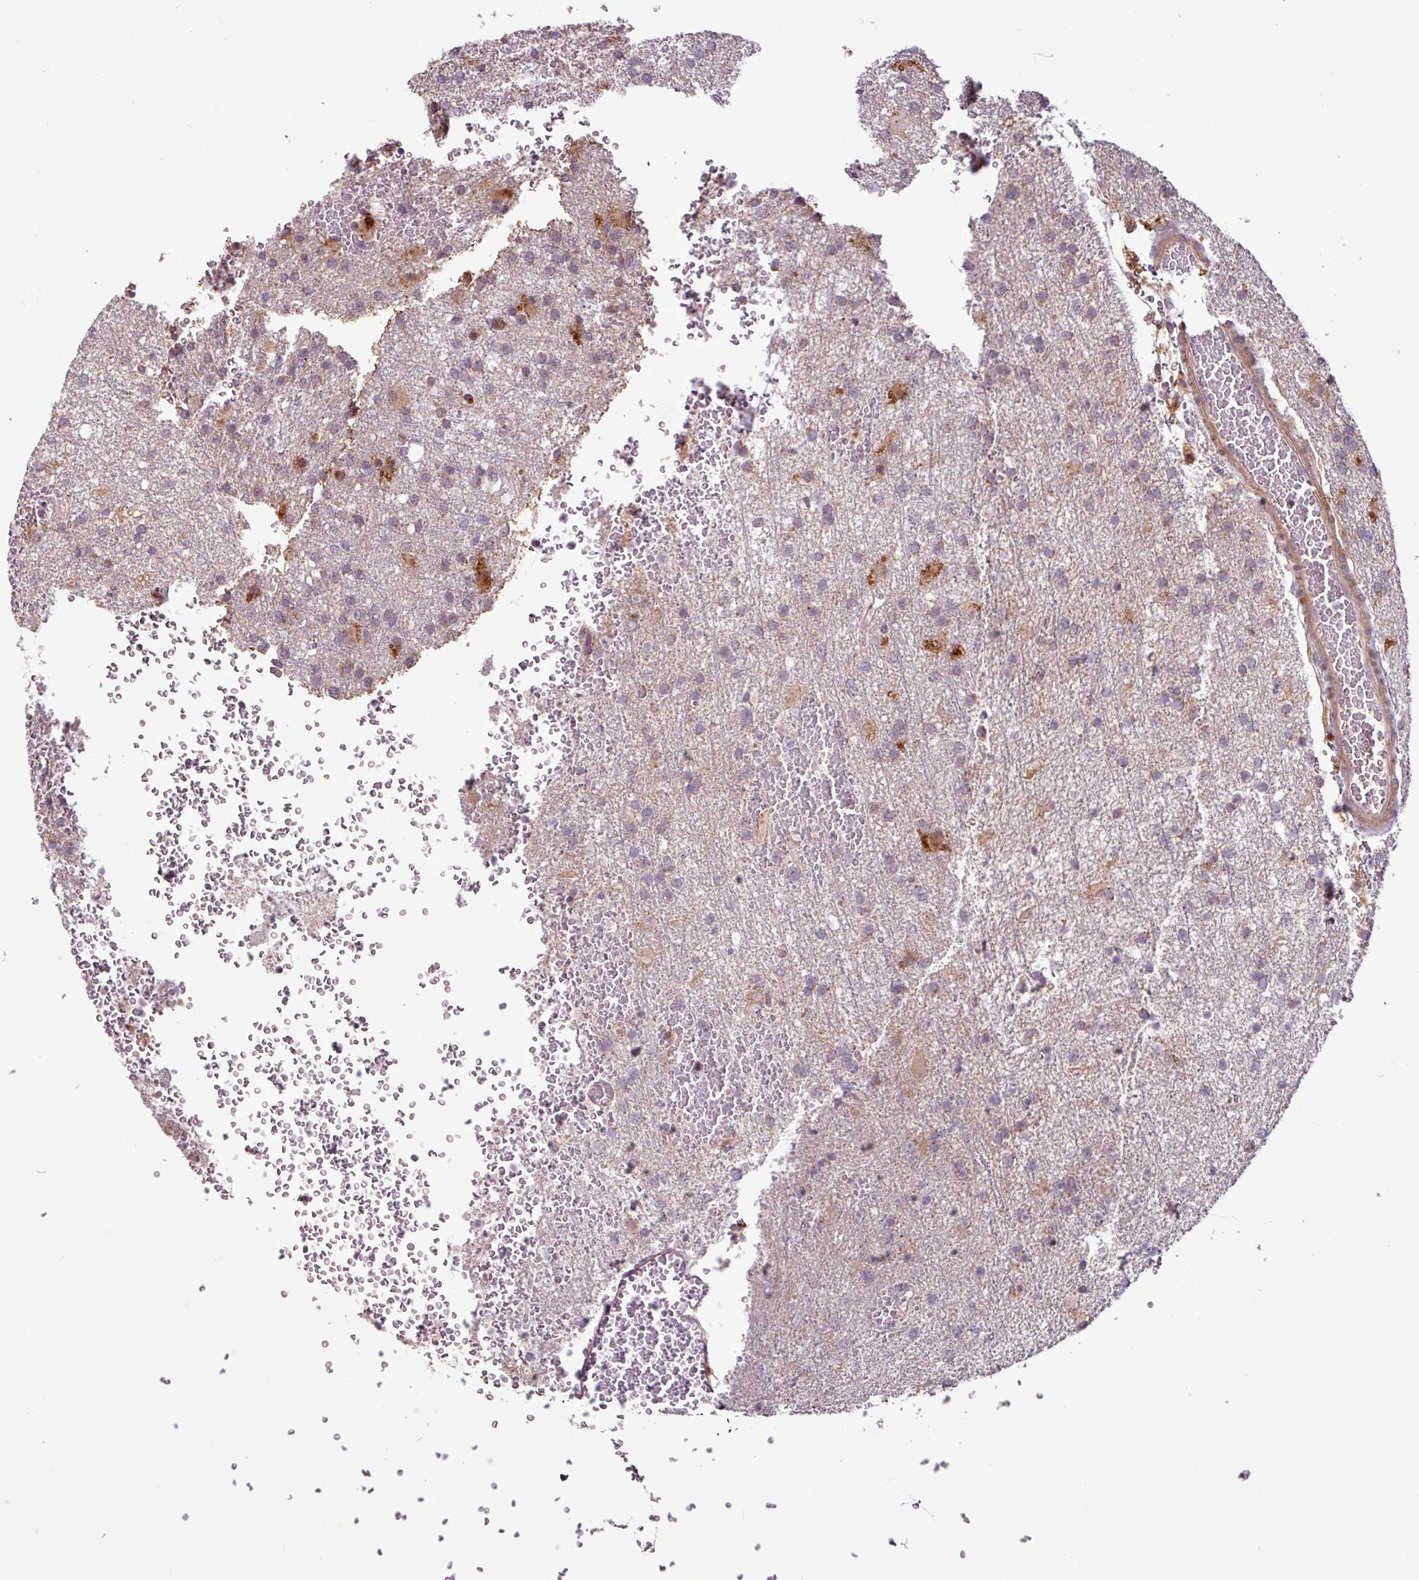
{"staining": {"intensity": "negative", "quantity": "none", "location": "none"}, "tissue": "glioma", "cell_type": "Tumor cells", "image_type": "cancer", "snomed": [{"axis": "morphology", "description": "Glioma, malignant, High grade"}, {"axis": "topography", "description": "Brain"}], "caption": "Immunohistochemistry (IHC) of human glioma shows no positivity in tumor cells.", "gene": "OR6B1", "patient": {"sex": "female", "age": 74}}